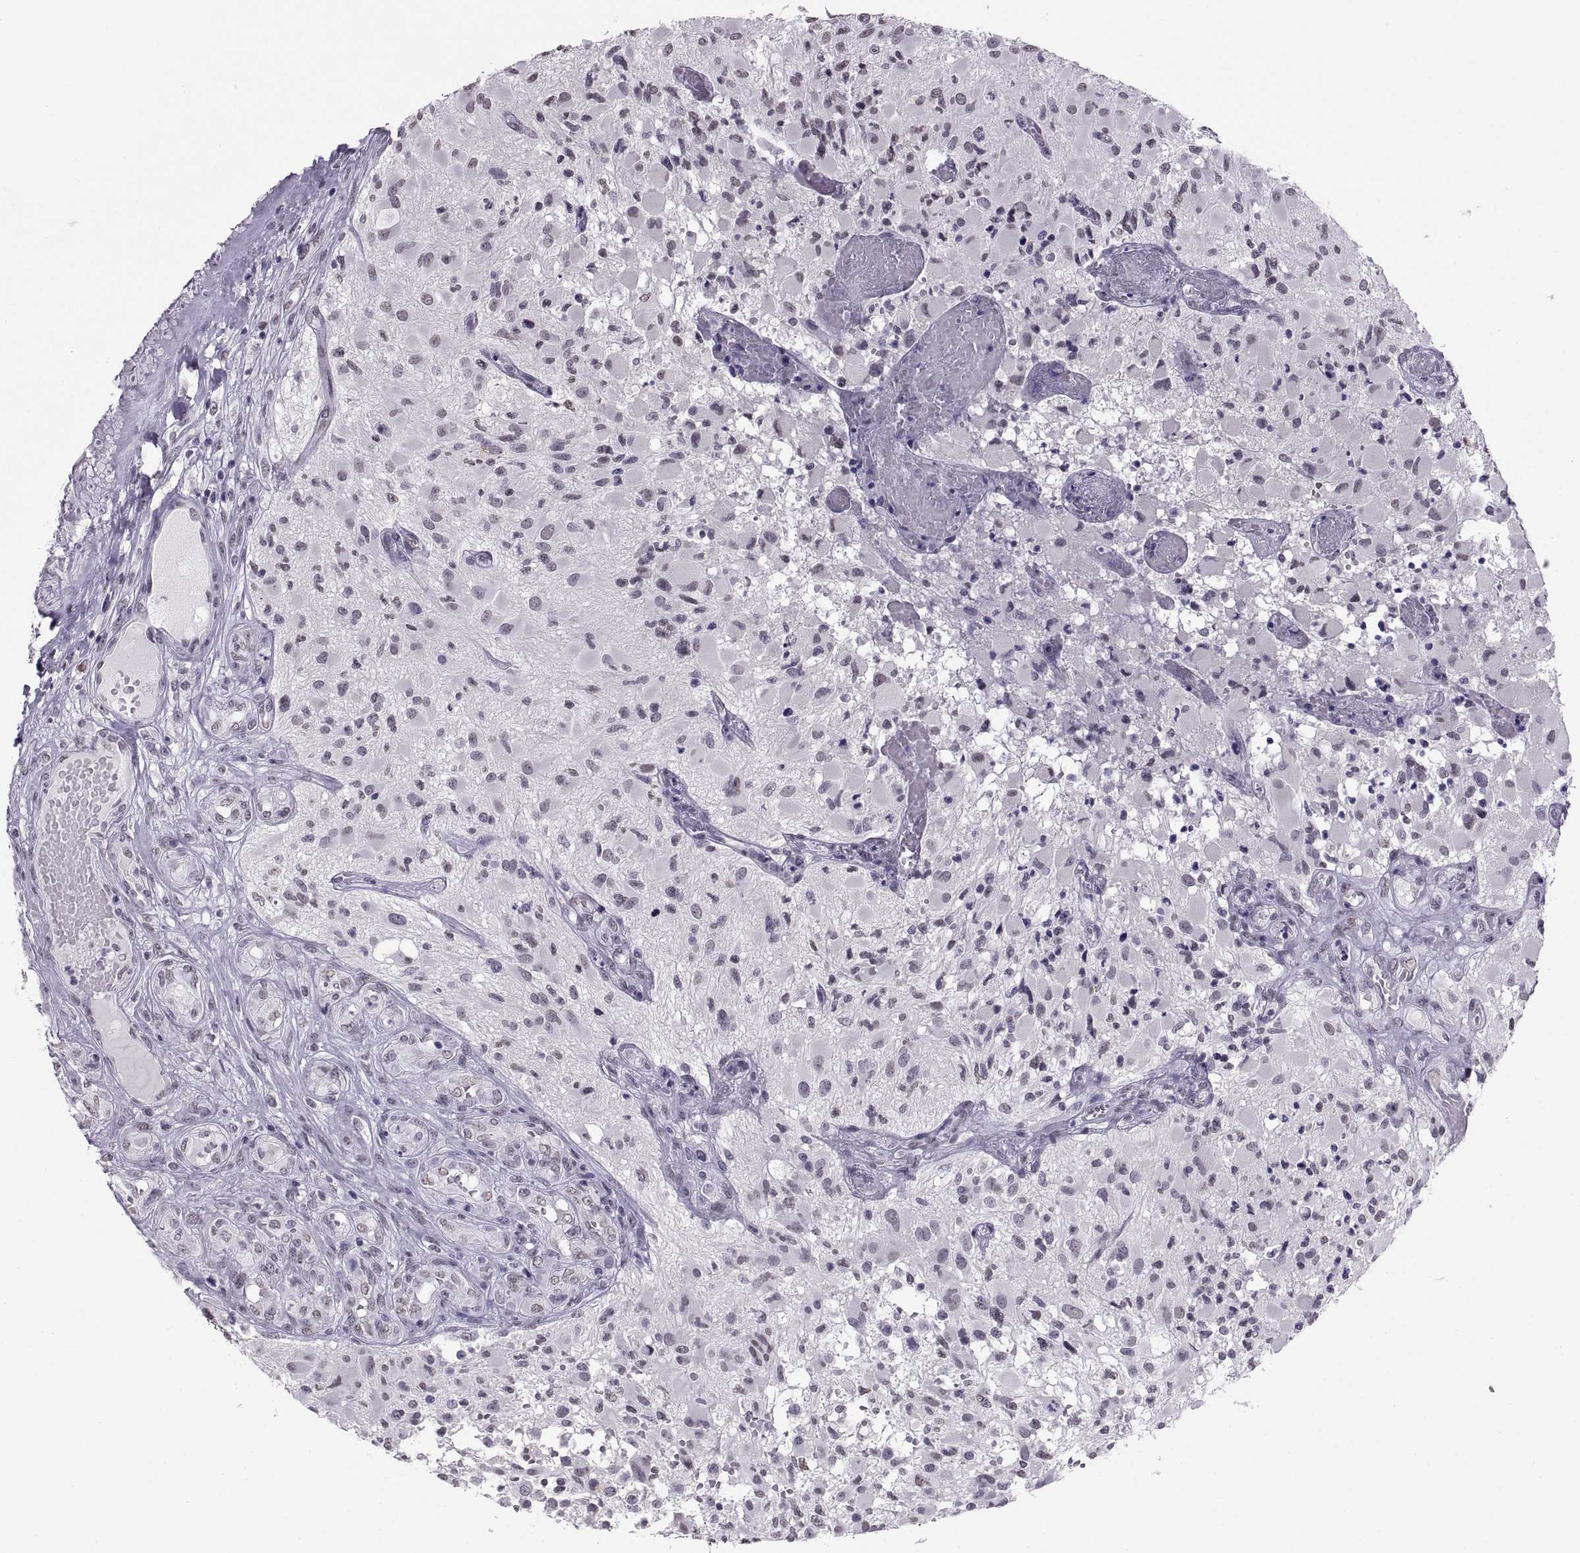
{"staining": {"intensity": "negative", "quantity": "none", "location": "none"}, "tissue": "glioma", "cell_type": "Tumor cells", "image_type": "cancer", "snomed": [{"axis": "morphology", "description": "Glioma, malignant, High grade"}, {"axis": "topography", "description": "Brain"}], "caption": "Immunohistochemical staining of human malignant glioma (high-grade) reveals no significant expression in tumor cells.", "gene": "CARTPT", "patient": {"sex": "female", "age": 63}}